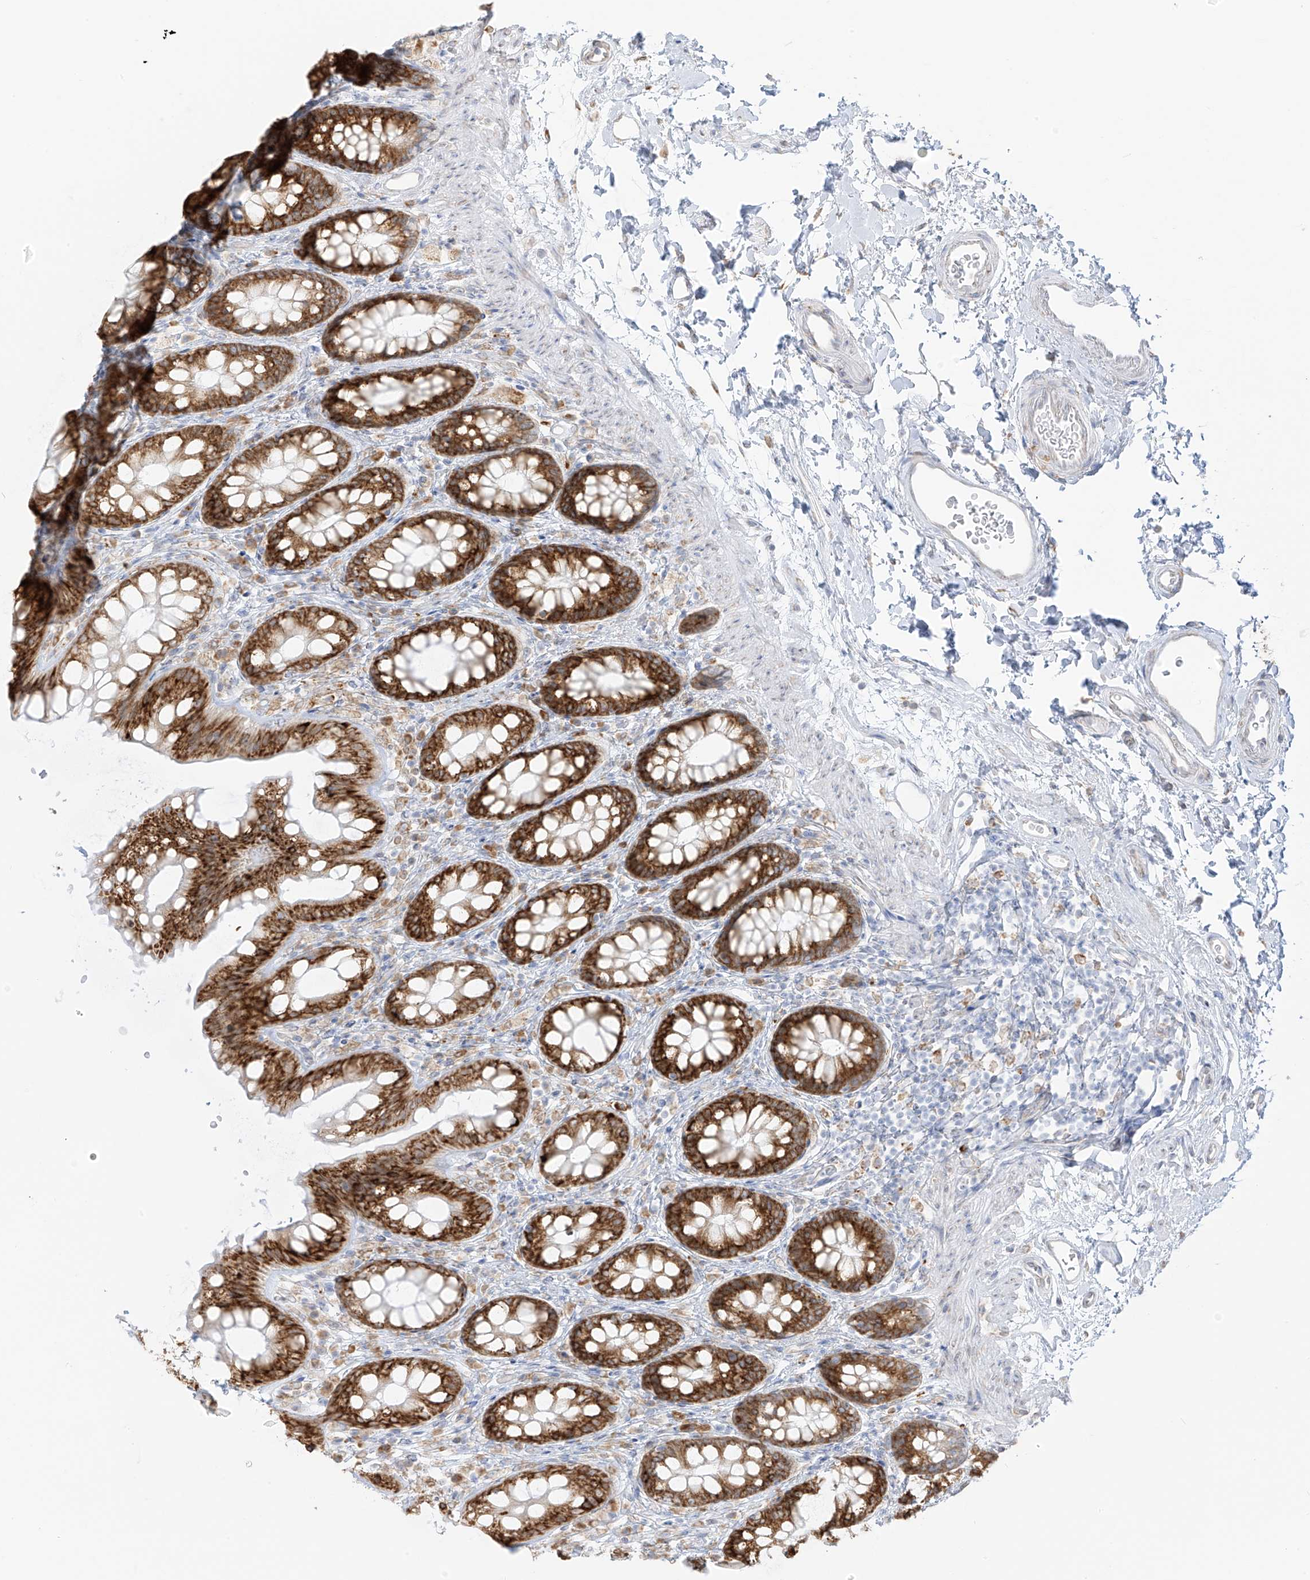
{"staining": {"intensity": "moderate", "quantity": ">75%", "location": "cytoplasmic/membranous"}, "tissue": "rectum", "cell_type": "Glandular cells", "image_type": "normal", "snomed": [{"axis": "morphology", "description": "Normal tissue, NOS"}, {"axis": "topography", "description": "Rectum"}], "caption": "A histopathology image of rectum stained for a protein shows moderate cytoplasmic/membranous brown staining in glandular cells. The staining is performed using DAB (3,3'-diaminobenzidine) brown chromogen to label protein expression. The nuclei are counter-stained blue using hematoxylin.", "gene": "LRRC59", "patient": {"sex": "female", "age": 65}}